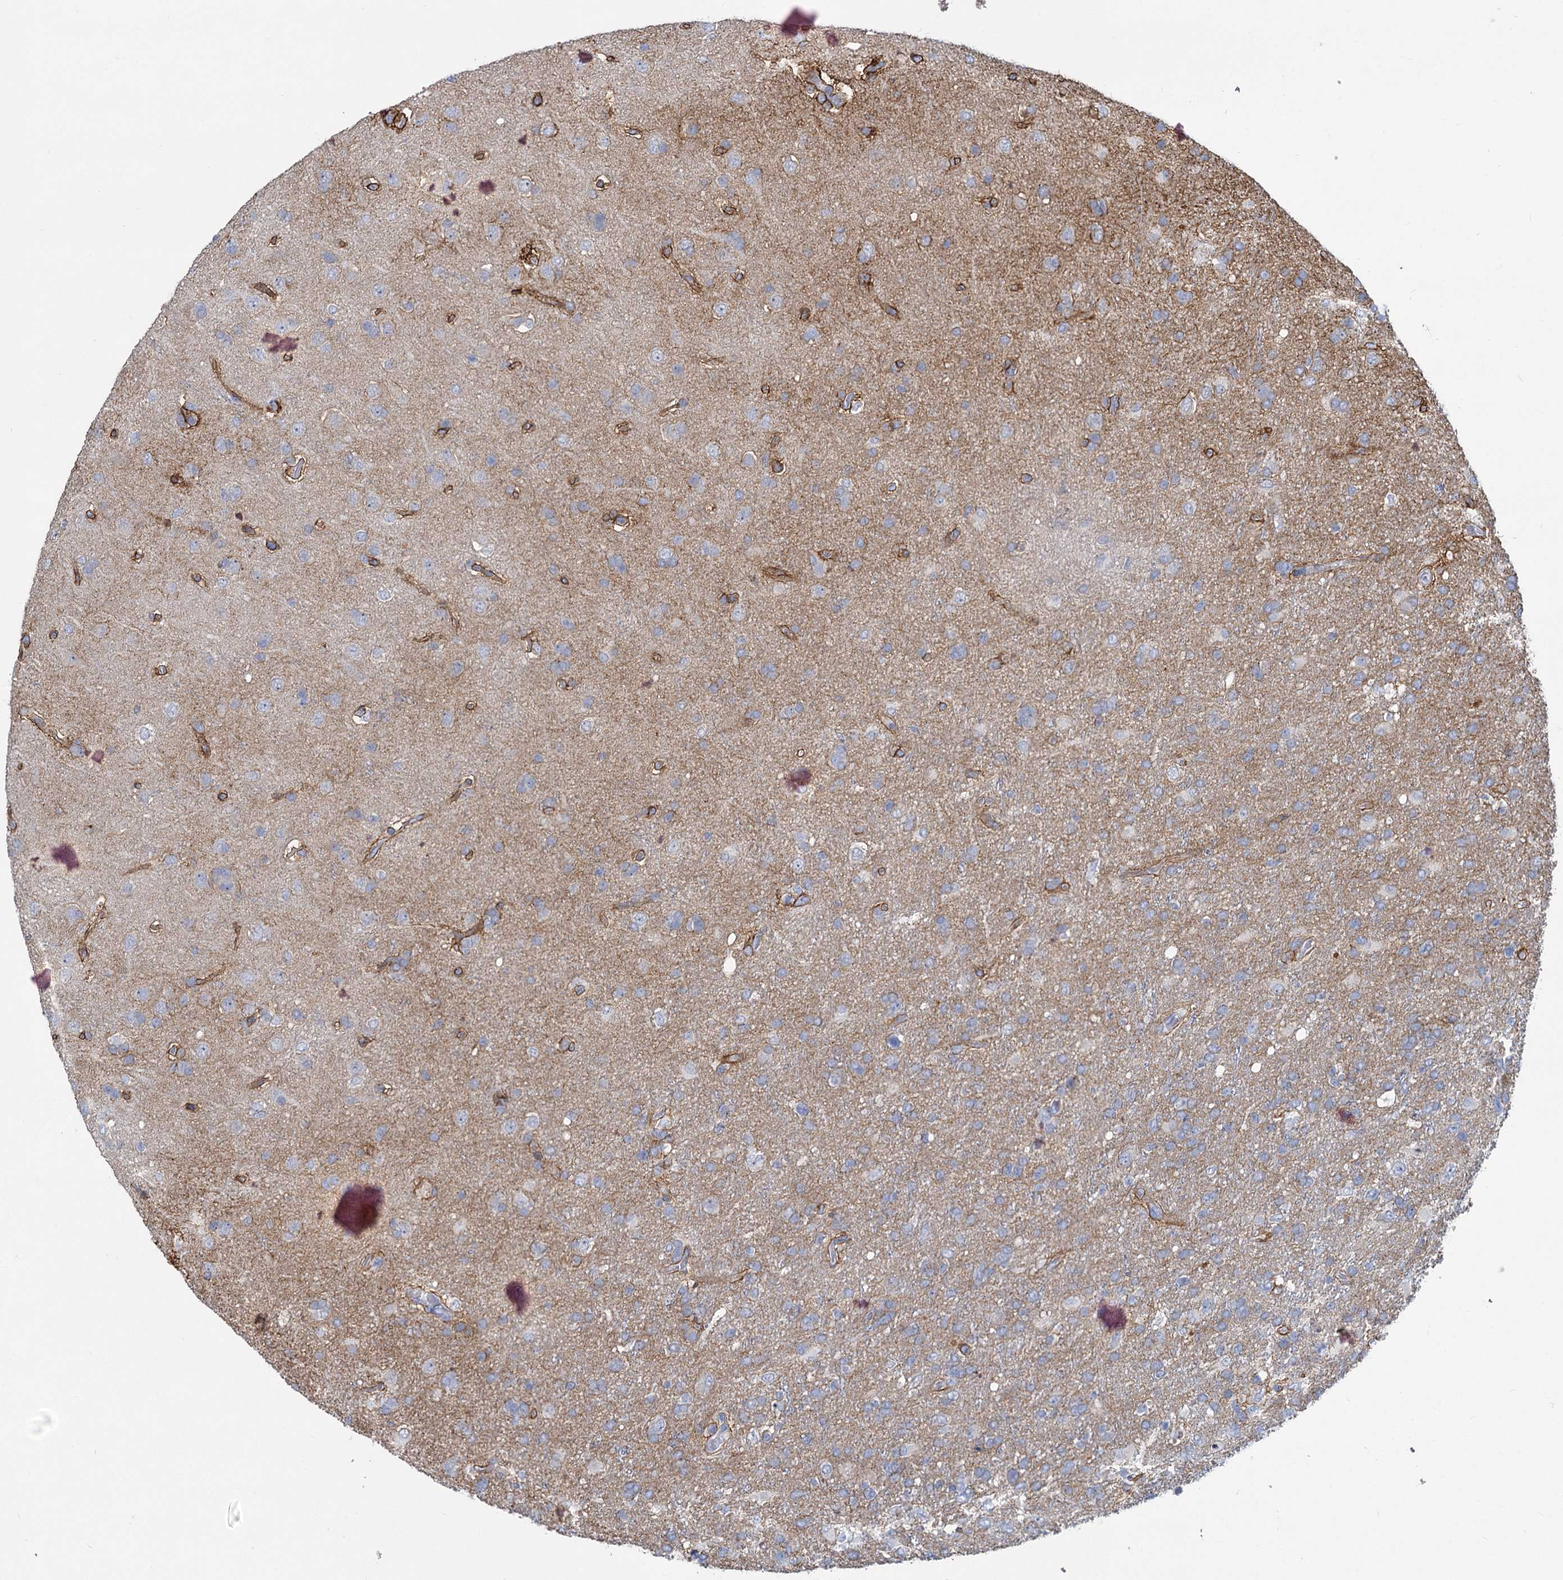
{"staining": {"intensity": "negative", "quantity": "none", "location": "none"}, "tissue": "glioma", "cell_type": "Tumor cells", "image_type": "cancer", "snomed": [{"axis": "morphology", "description": "Glioma, malignant, High grade"}, {"axis": "topography", "description": "Brain"}], "caption": "This is a photomicrograph of immunohistochemistry (IHC) staining of glioma, which shows no expression in tumor cells.", "gene": "PRSS35", "patient": {"sex": "male", "age": 61}}